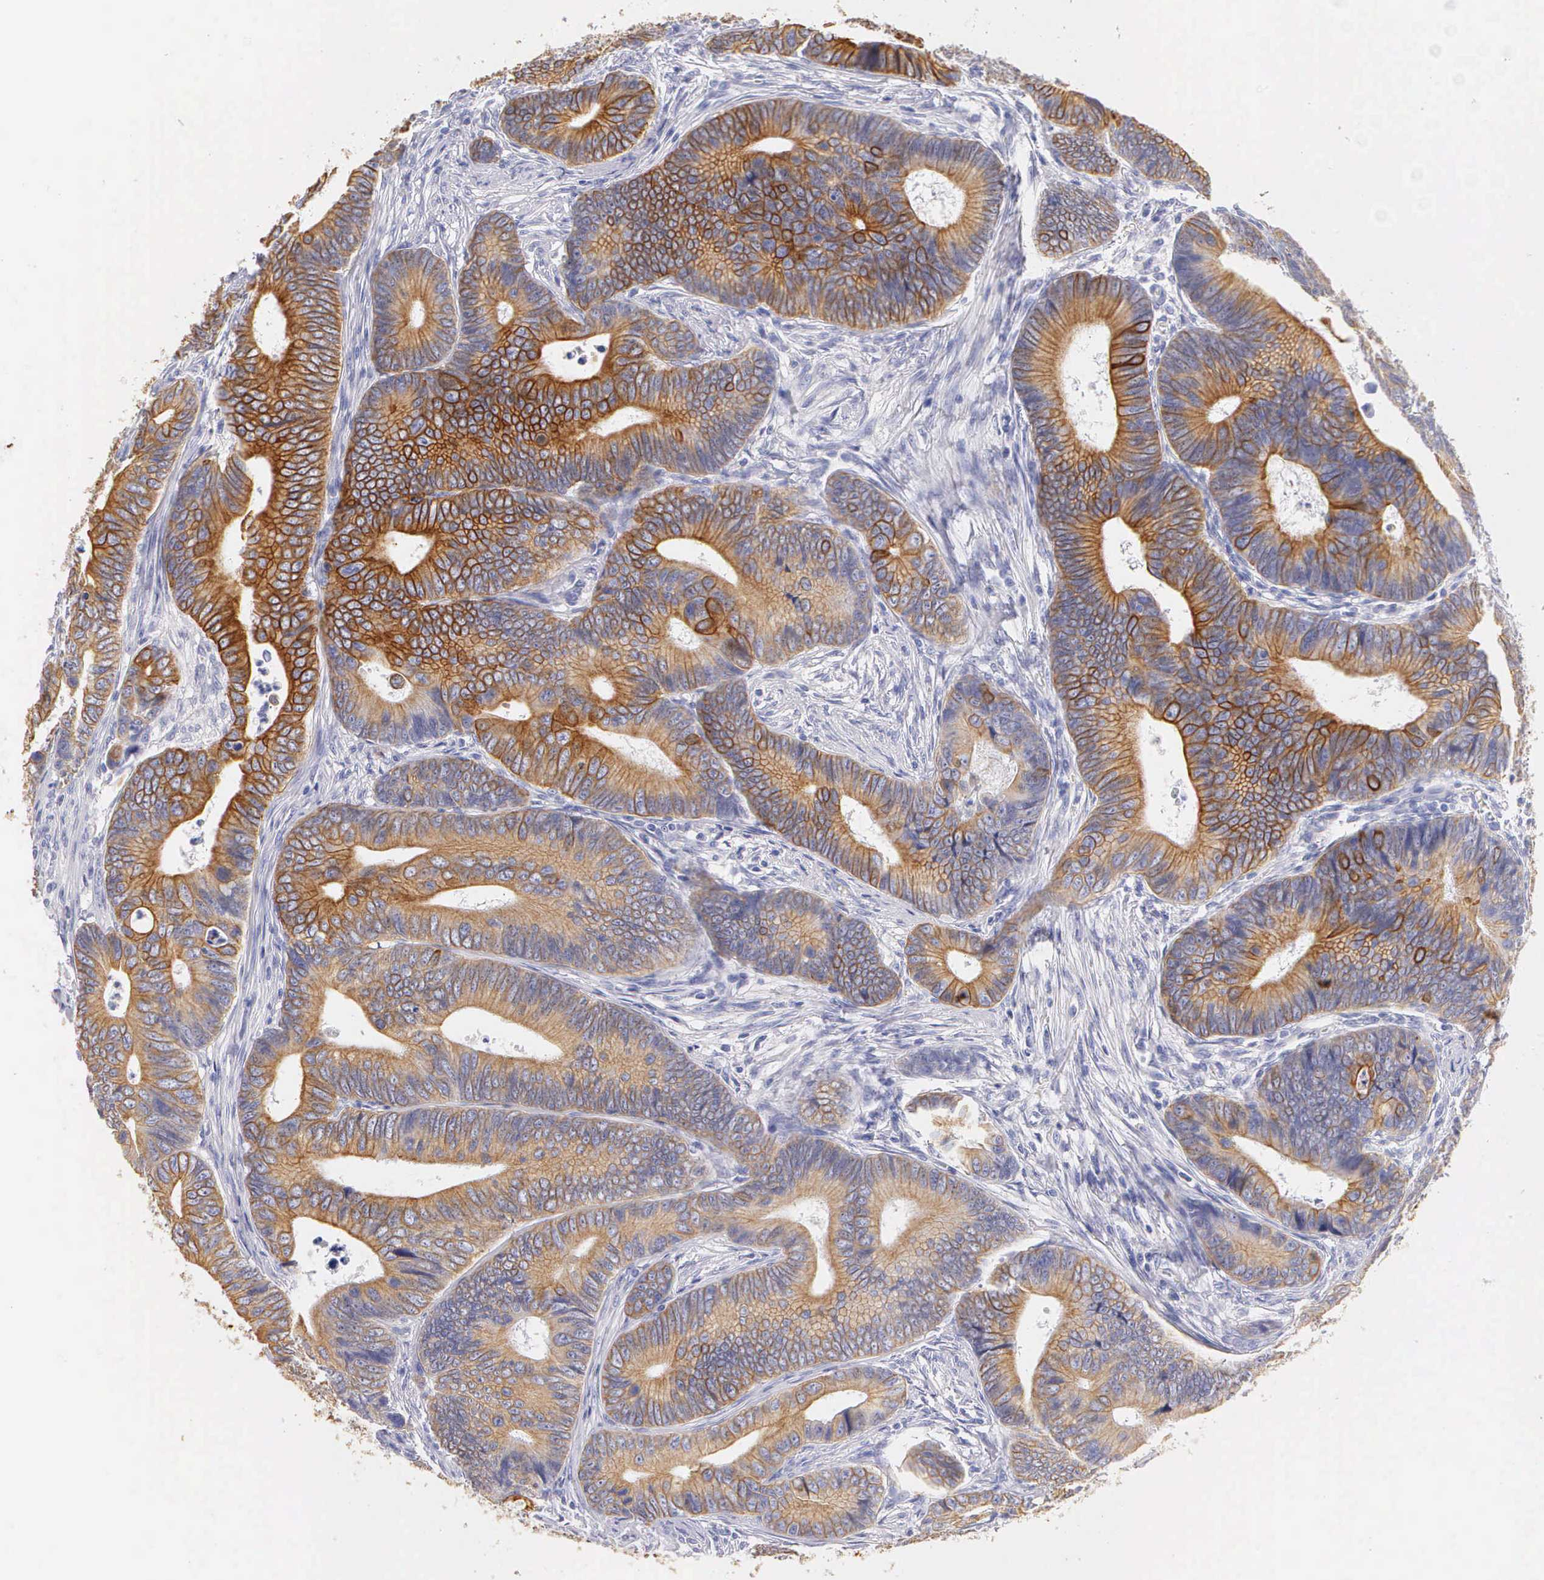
{"staining": {"intensity": "moderate", "quantity": ">75%", "location": "cytoplasmic/membranous"}, "tissue": "colorectal cancer", "cell_type": "Tumor cells", "image_type": "cancer", "snomed": [{"axis": "morphology", "description": "Adenocarcinoma, NOS"}, {"axis": "topography", "description": "Colon"}], "caption": "Colorectal cancer stained for a protein demonstrates moderate cytoplasmic/membranous positivity in tumor cells. (Stains: DAB (3,3'-diaminobenzidine) in brown, nuclei in blue, Microscopy: brightfield microscopy at high magnification).", "gene": "KRT17", "patient": {"sex": "female", "age": 78}}